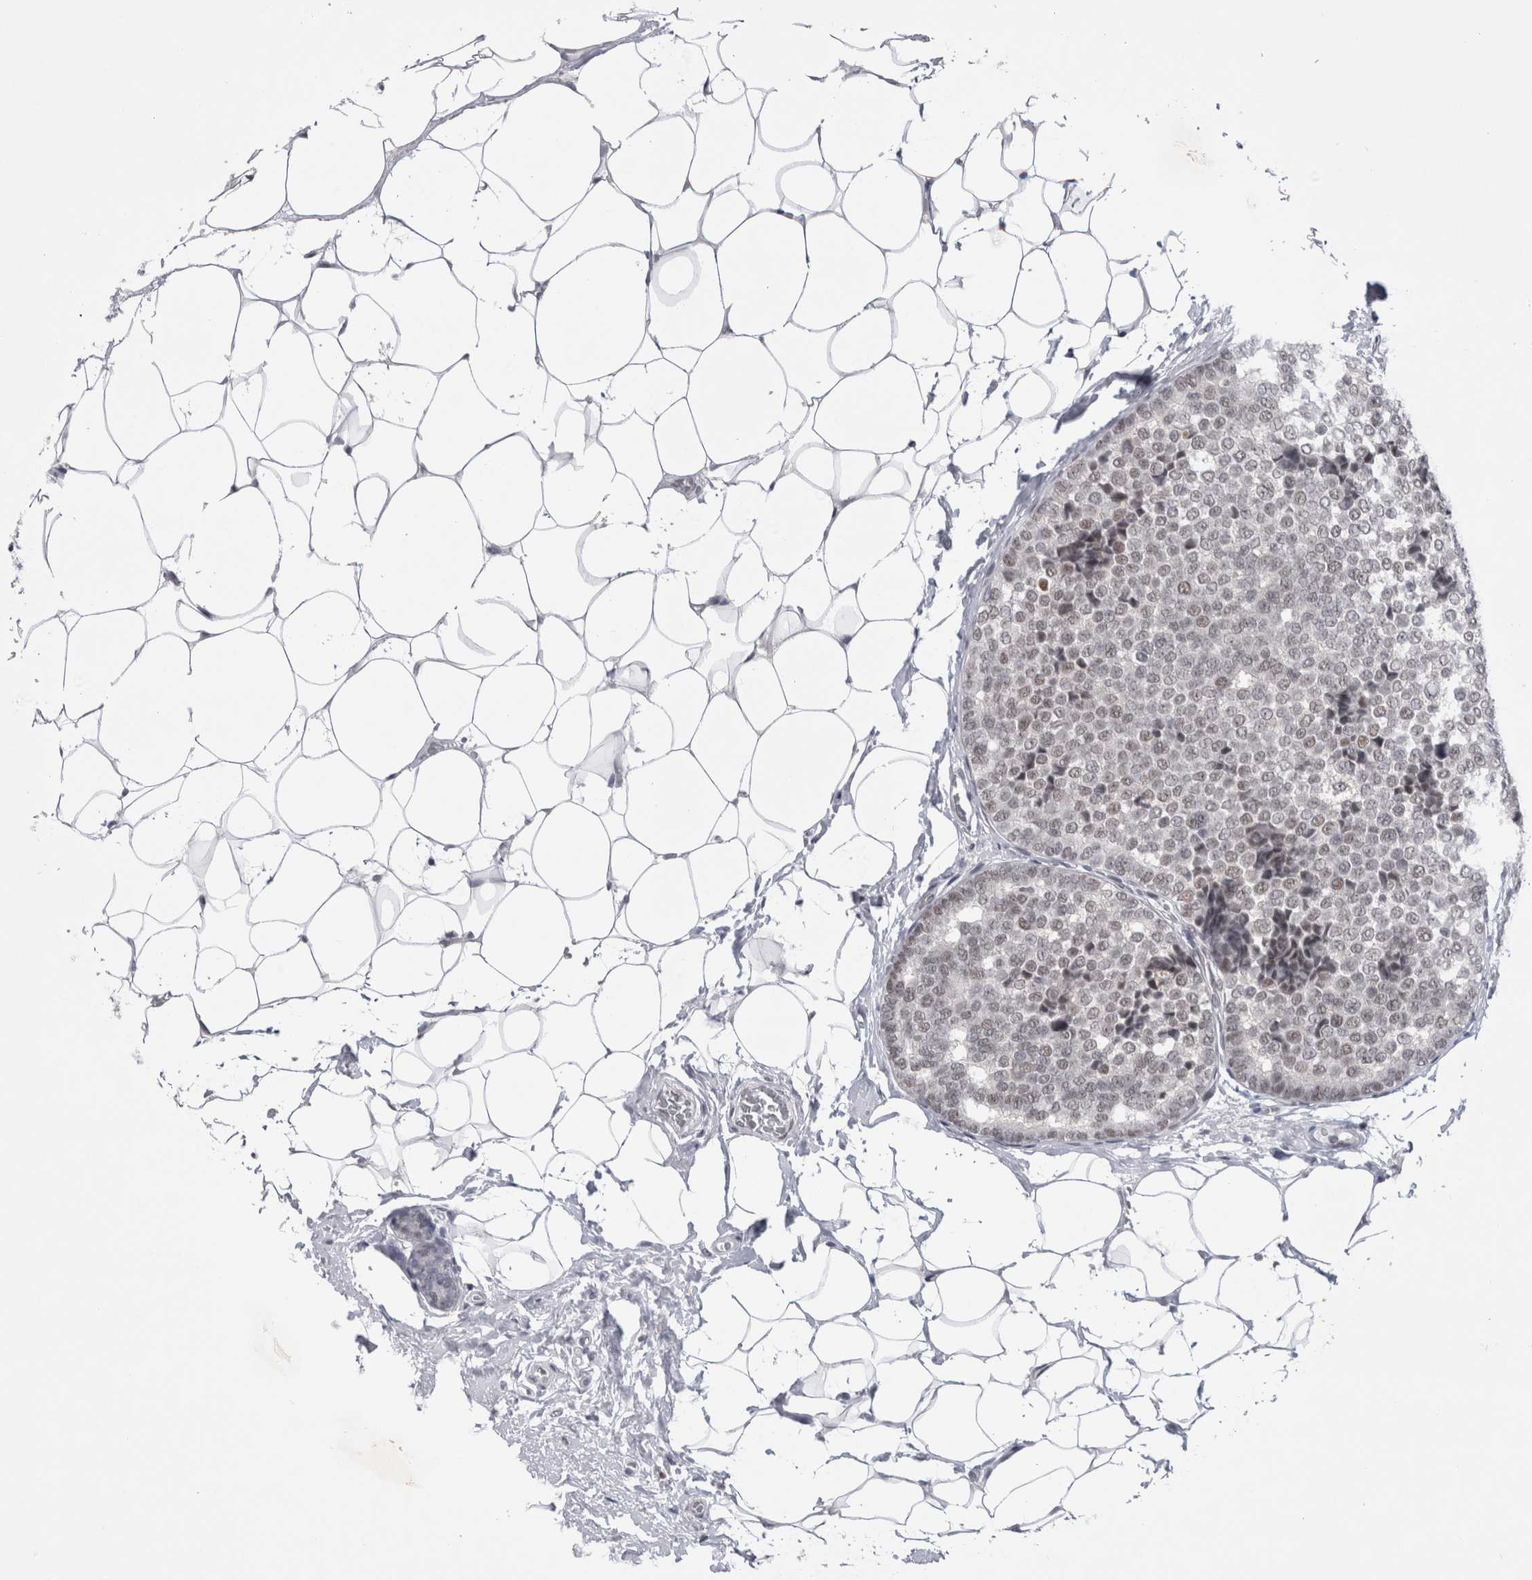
{"staining": {"intensity": "weak", "quantity": "25%-75%", "location": "nuclear"}, "tissue": "breast cancer", "cell_type": "Tumor cells", "image_type": "cancer", "snomed": [{"axis": "morphology", "description": "Normal tissue, NOS"}, {"axis": "morphology", "description": "Duct carcinoma"}, {"axis": "topography", "description": "Breast"}], "caption": "A low amount of weak nuclear staining is identified in about 25%-75% of tumor cells in breast cancer tissue.", "gene": "PSMB2", "patient": {"sex": "female", "age": 43}}